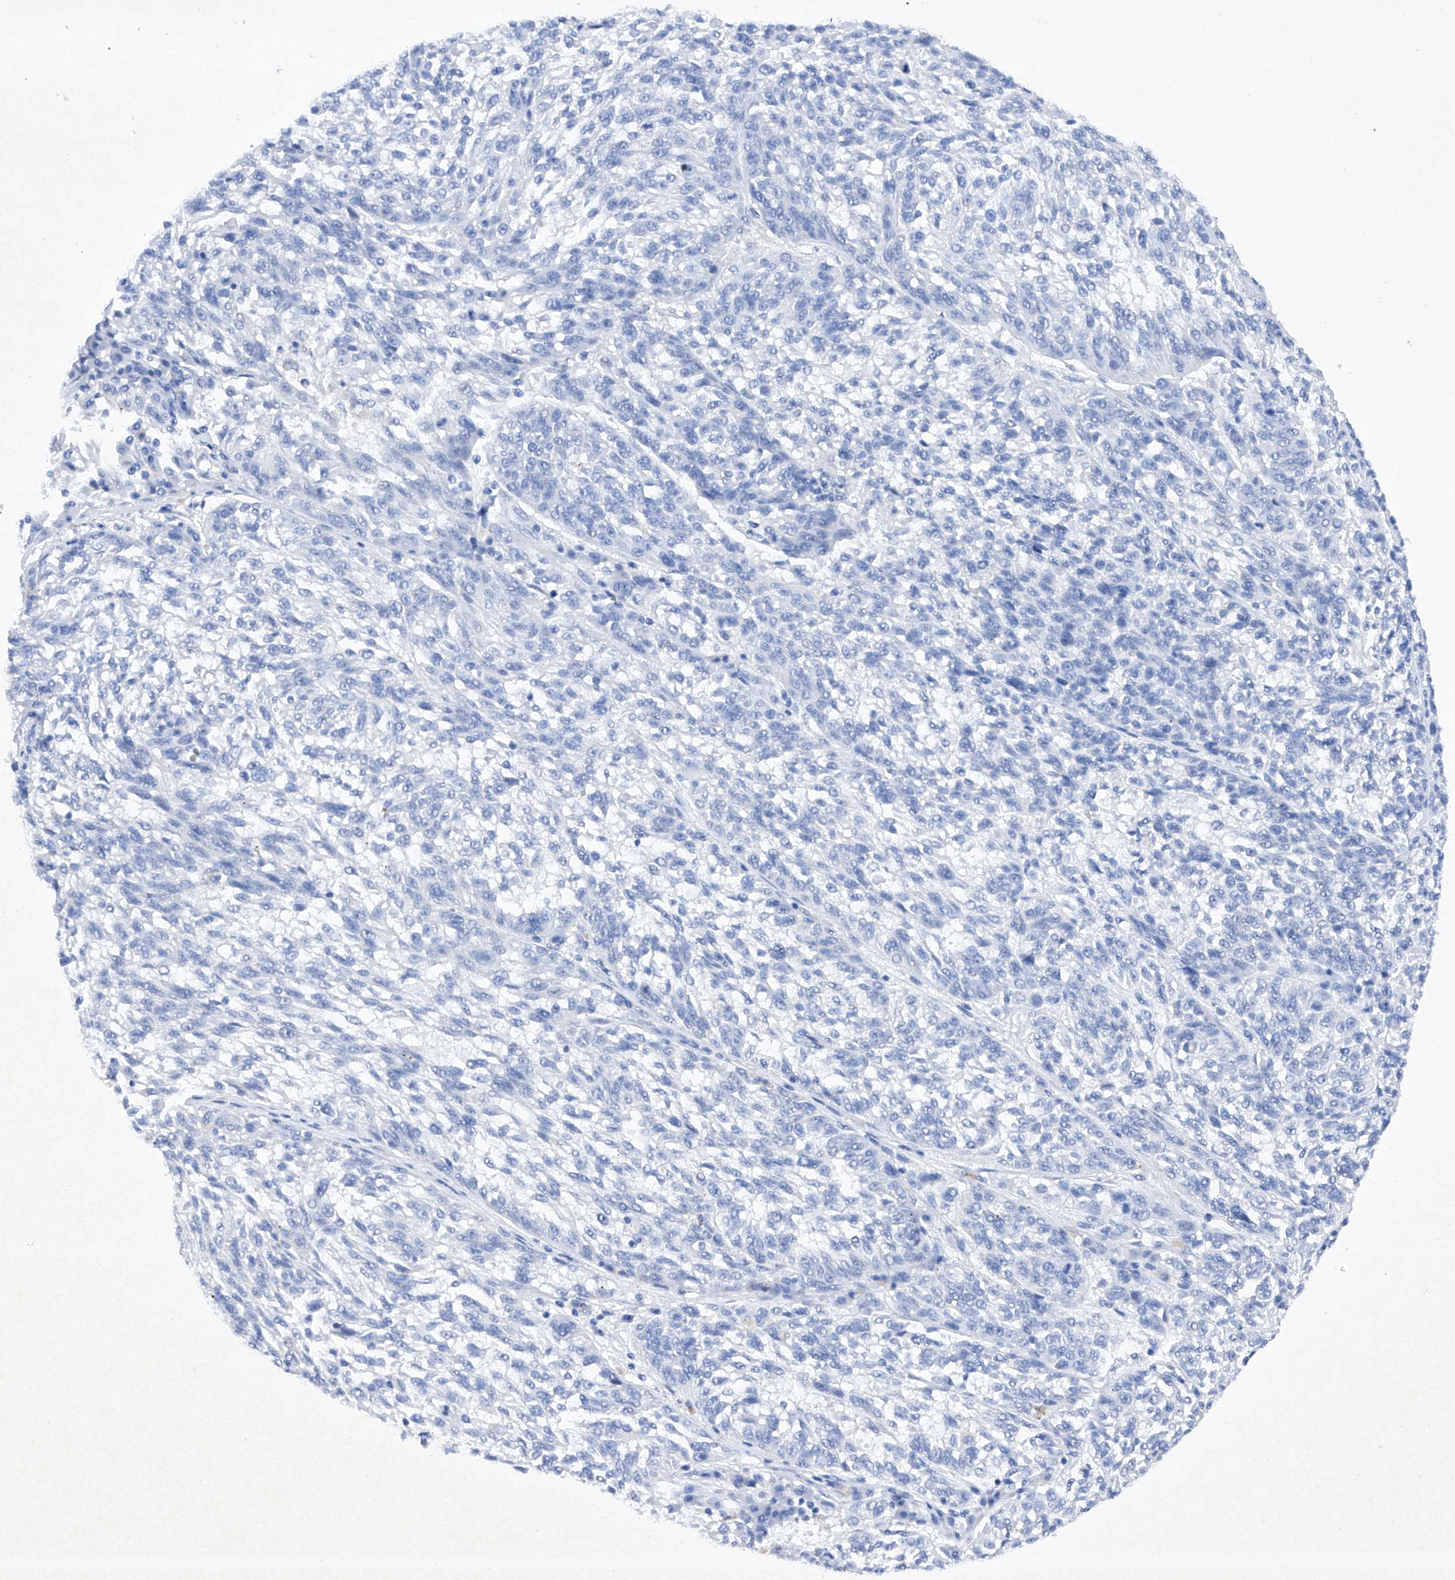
{"staining": {"intensity": "negative", "quantity": "none", "location": "none"}, "tissue": "melanoma", "cell_type": "Tumor cells", "image_type": "cancer", "snomed": [{"axis": "morphology", "description": "Malignant melanoma, NOS"}, {"axis": "topography", "description": "Skin"}], "caption": "Immunohistochemical staining of human melanoma demonstrates no significant positivity in tumor cells.", "gene": "BARX2", "patient": {"sex": "male", "age": 53}}